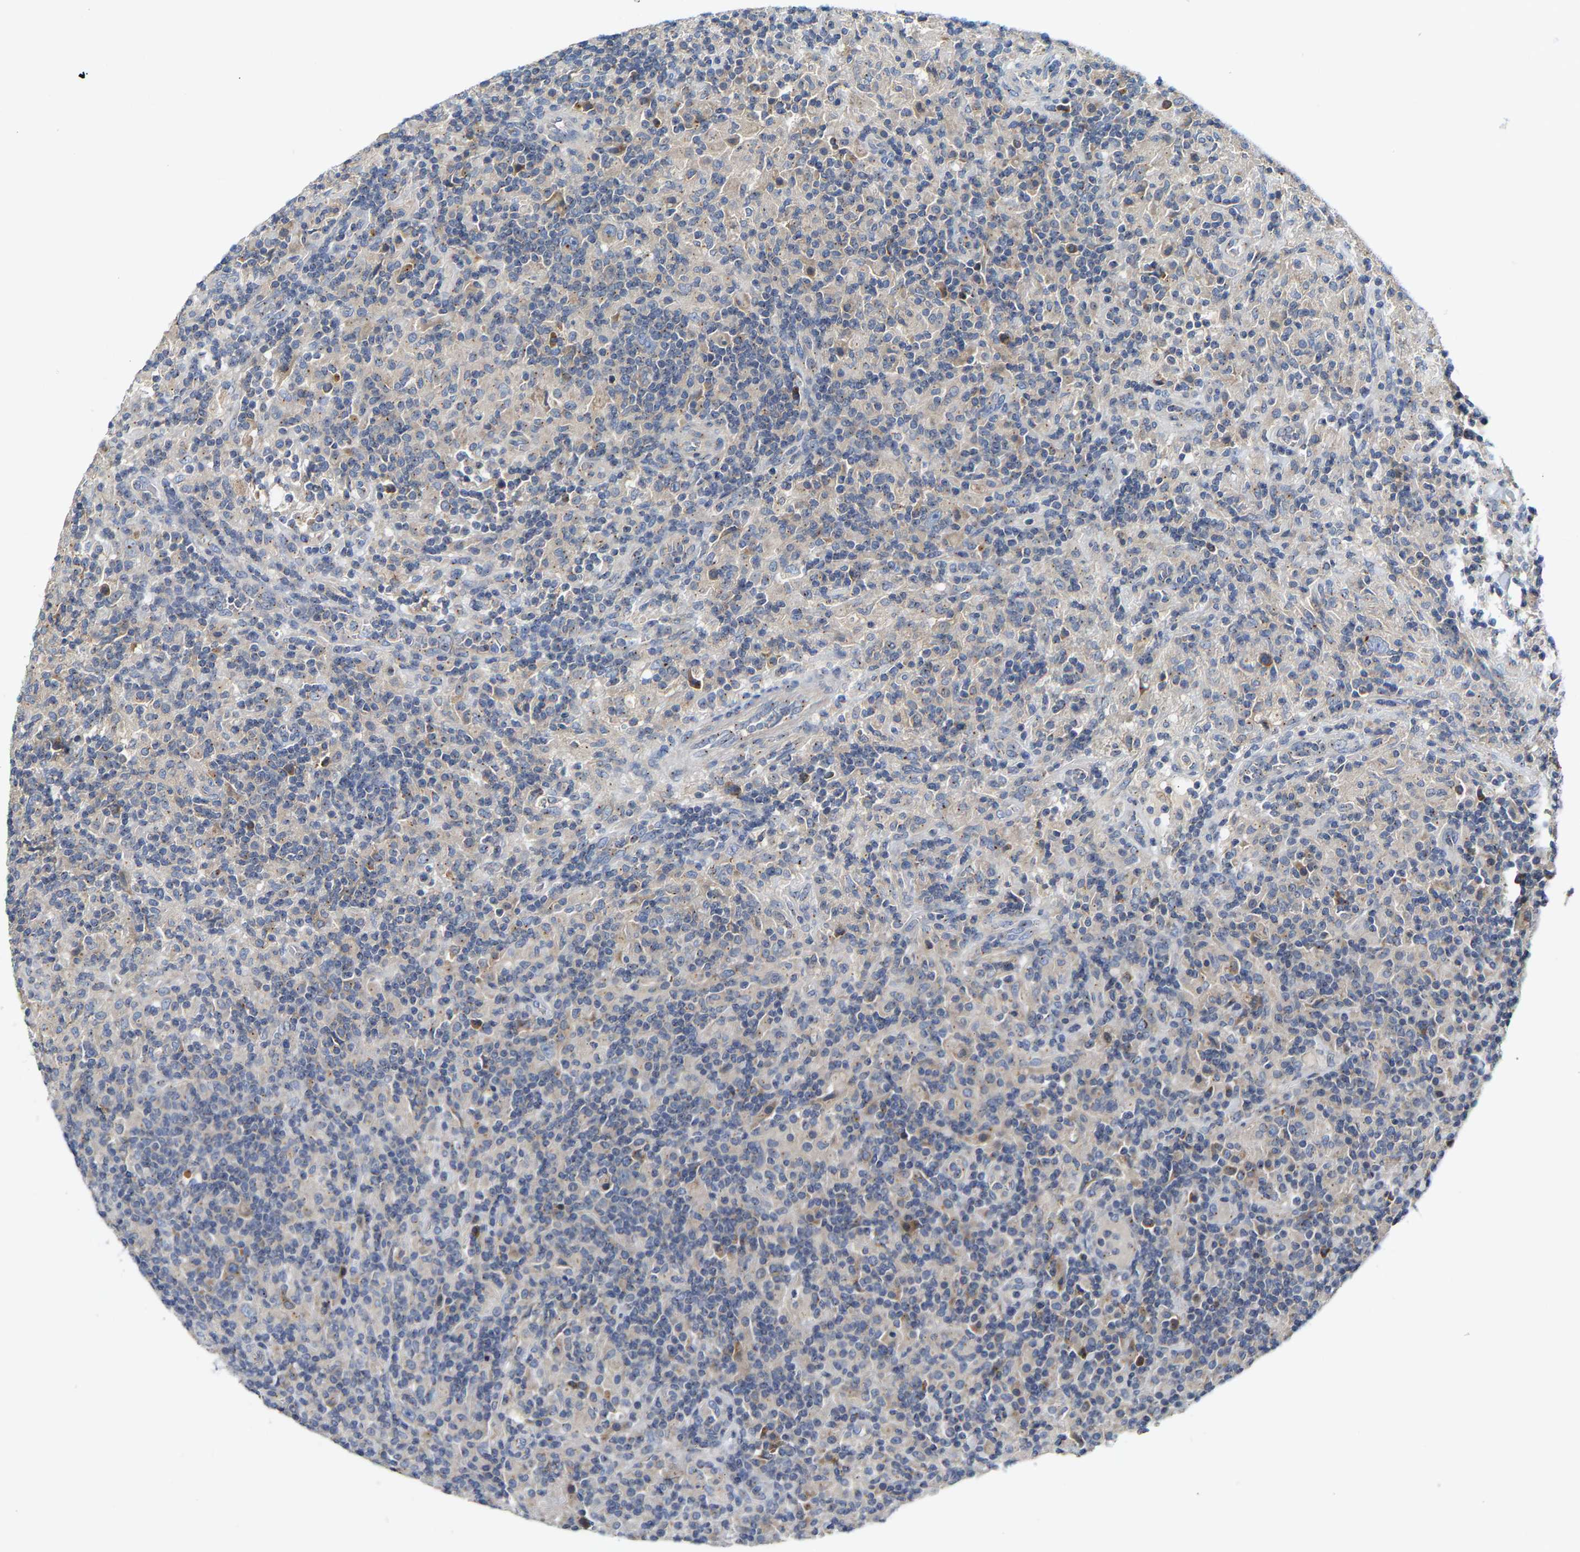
{"staining": {"intensity": "negative", "quantity": "none", "location": "none"}, "tissue": "lymphoma", "cell_type": "Tumor cells", "image_type": "cancer", "snomed": [{"axis": "morphology", "description": "Hodgkin's disease, NOS"}, {"axis": "topography", "description": "Lymph node"}], "caption": "IHC micrograph of neoplastic tissue: lymphoma stained with DAB reveals no significant protein positivity in tumor cells.", "gene": "PCNT", "patient": {"sex": "male", "age": 70}}